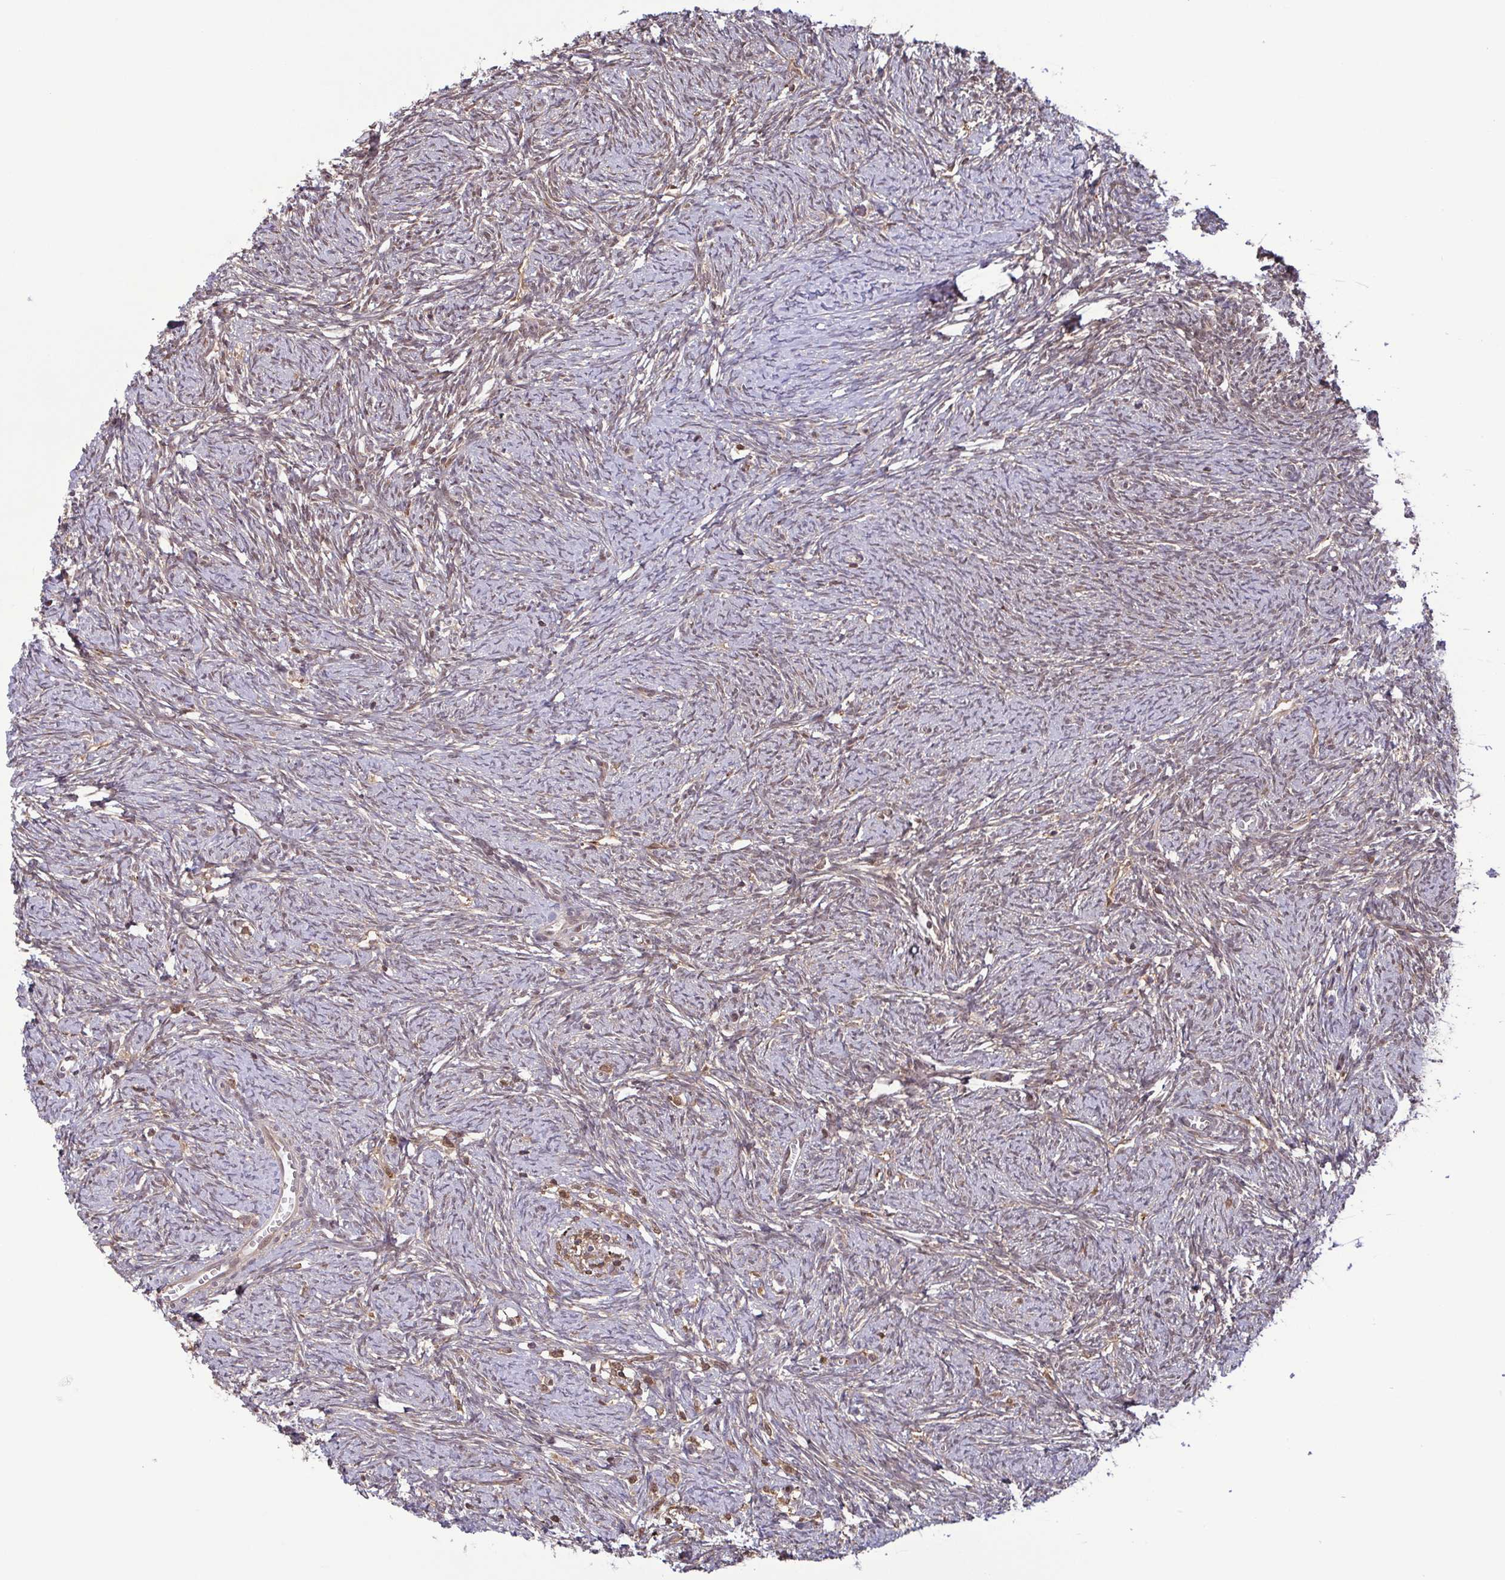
{"staining": {"intensity": "weak", "quantity": "25%-75%", "location": "cytoplasmic/membranous"}, "tissue": "ovary", "cell_type": "Ovarian stroma cells", "image_type": "normal", "snomed": [{"axis": "morphology", "description": "Normal tissue, NOS"}, {"axis": "topography", "description": "Ovary"}], "caption": "Ovarian stroma cells show weak cytoplasmic/membranous staining in approximately 25%-75% of cells in normal ovary. The staining is performed using DAB (3,3'-diaminobenzidine) brown chromogen to label protein expression. The nuclei are counter-stained blue using hematoxylin.", "gene": "CHMP1B", "patient": {"sex": "female", "age": 41}}